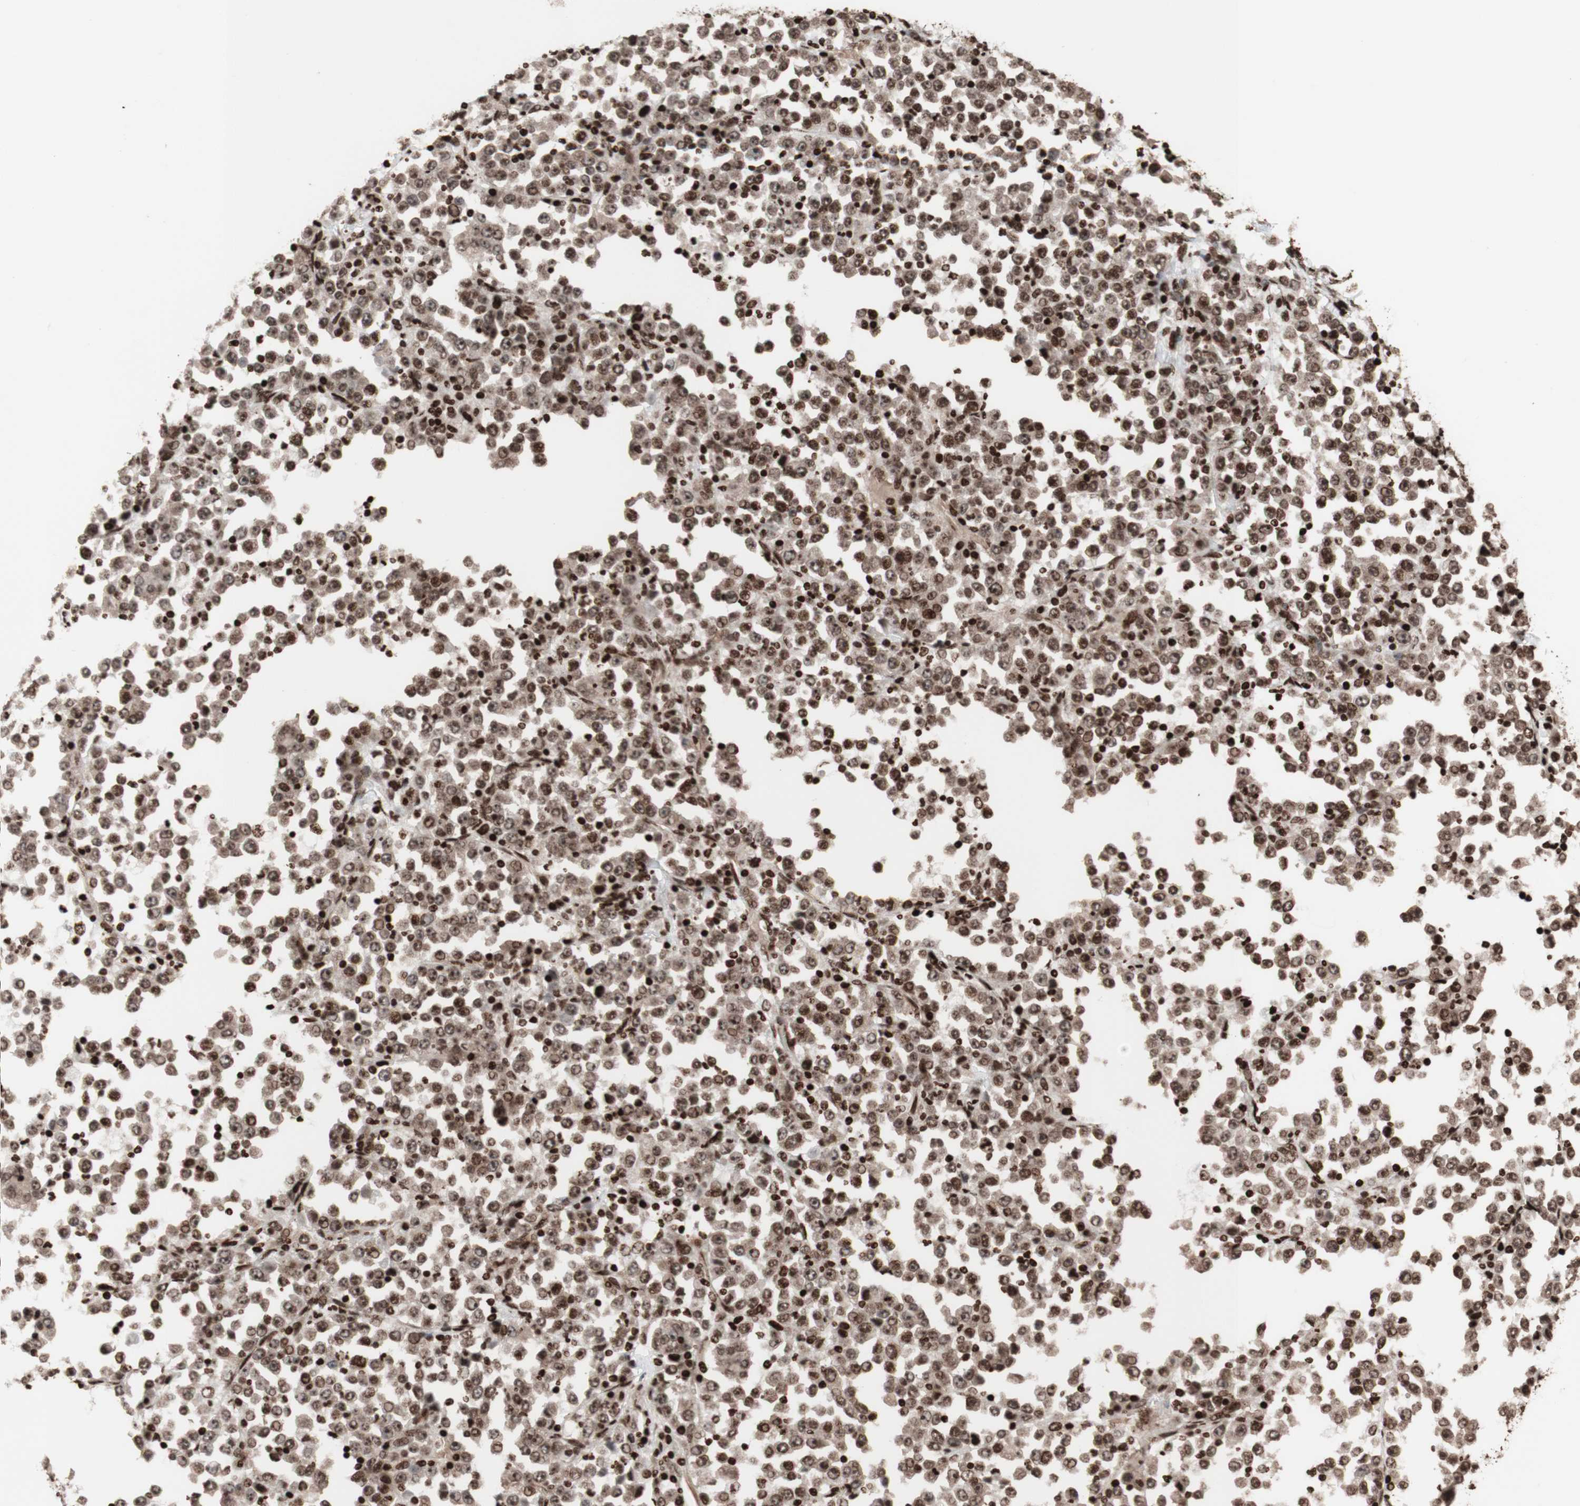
{"staining": {"intensity": "weak", "quantity": "25%-75%", "location": "nuclear"}, "tissue": "stomach cancer", "cell_type": "Tumor cells", "image_type": "cancer", "snomed": [{"axis": "morphology", "description": "Normal tissue, NOS"}, {"axis": "morphology", "description": "Adenocarcinoma, NOS"}, {"axis": "topography", "description": "Stomach, upper"}, {"axis": "topography", "description": "Stomach"}], "caption": "Immunohistochemistry (DAB) staining of human stomach cancer exhibits weak nuclear protein positivity in approximately 25%-75% of tumor cells.", "gene": "NCAPD2", "patient": {"sex": "male", "age": 59}}